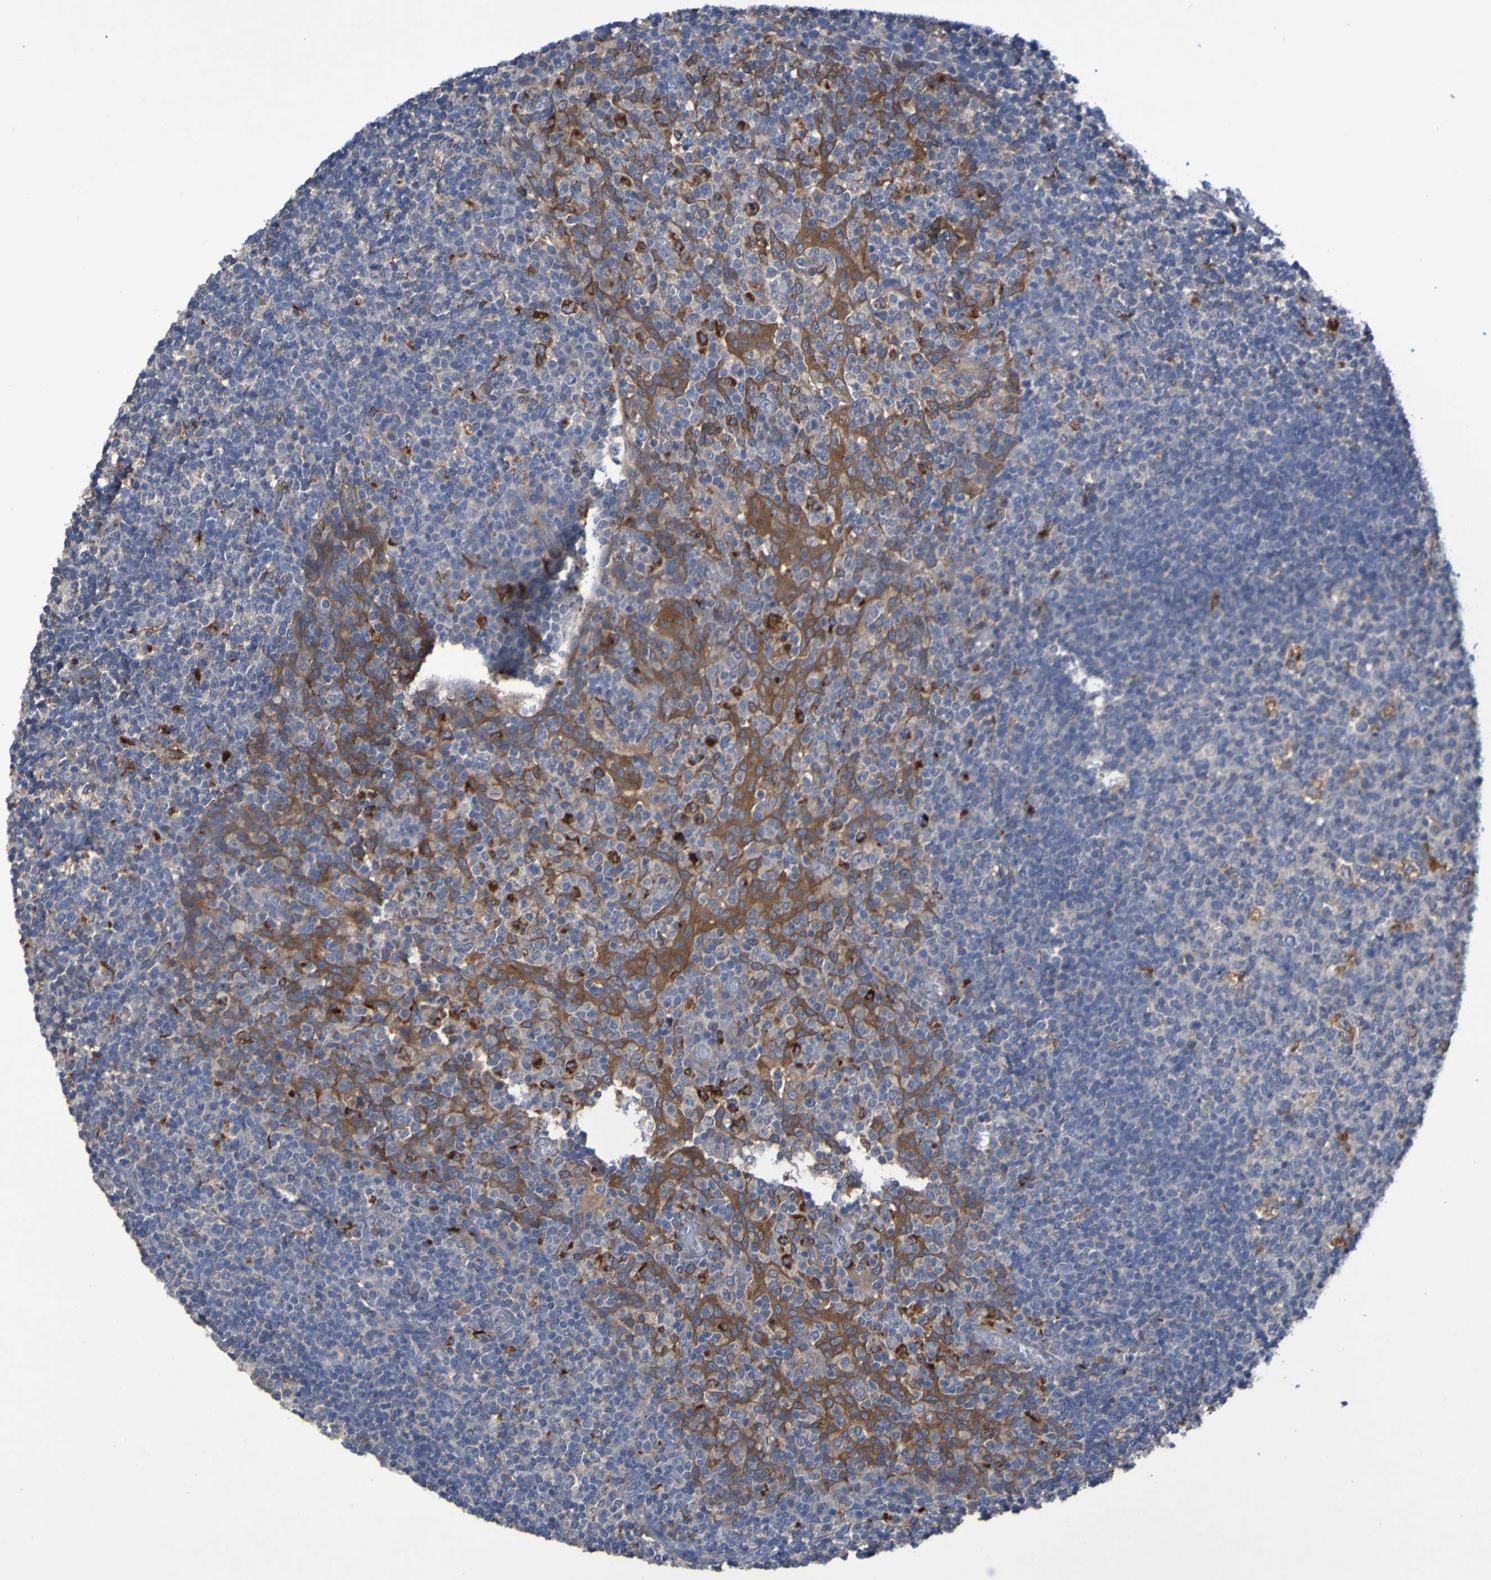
{"staining": {"intensity": "moderate", "quantity": "<25%", "location": "cytoplasmic/membranous"}, "tissue": "tonsil", "cell_type": "Germinal center cells", "image_type": "normal", "snomed": [{"axis": "morphology", "description": "Normal tissue, NOS"}, {"axis": "topography", "description": "Tonsil"}], "caption": "IHC of normal human tonsil shows low levels of moderate cytoplasmic/membranous staining in about <25% of germinal center cells. Nuclei are stained in blue.", "gene": "ARHGEF16", "patient": {"sex": "female", "age": 19}}